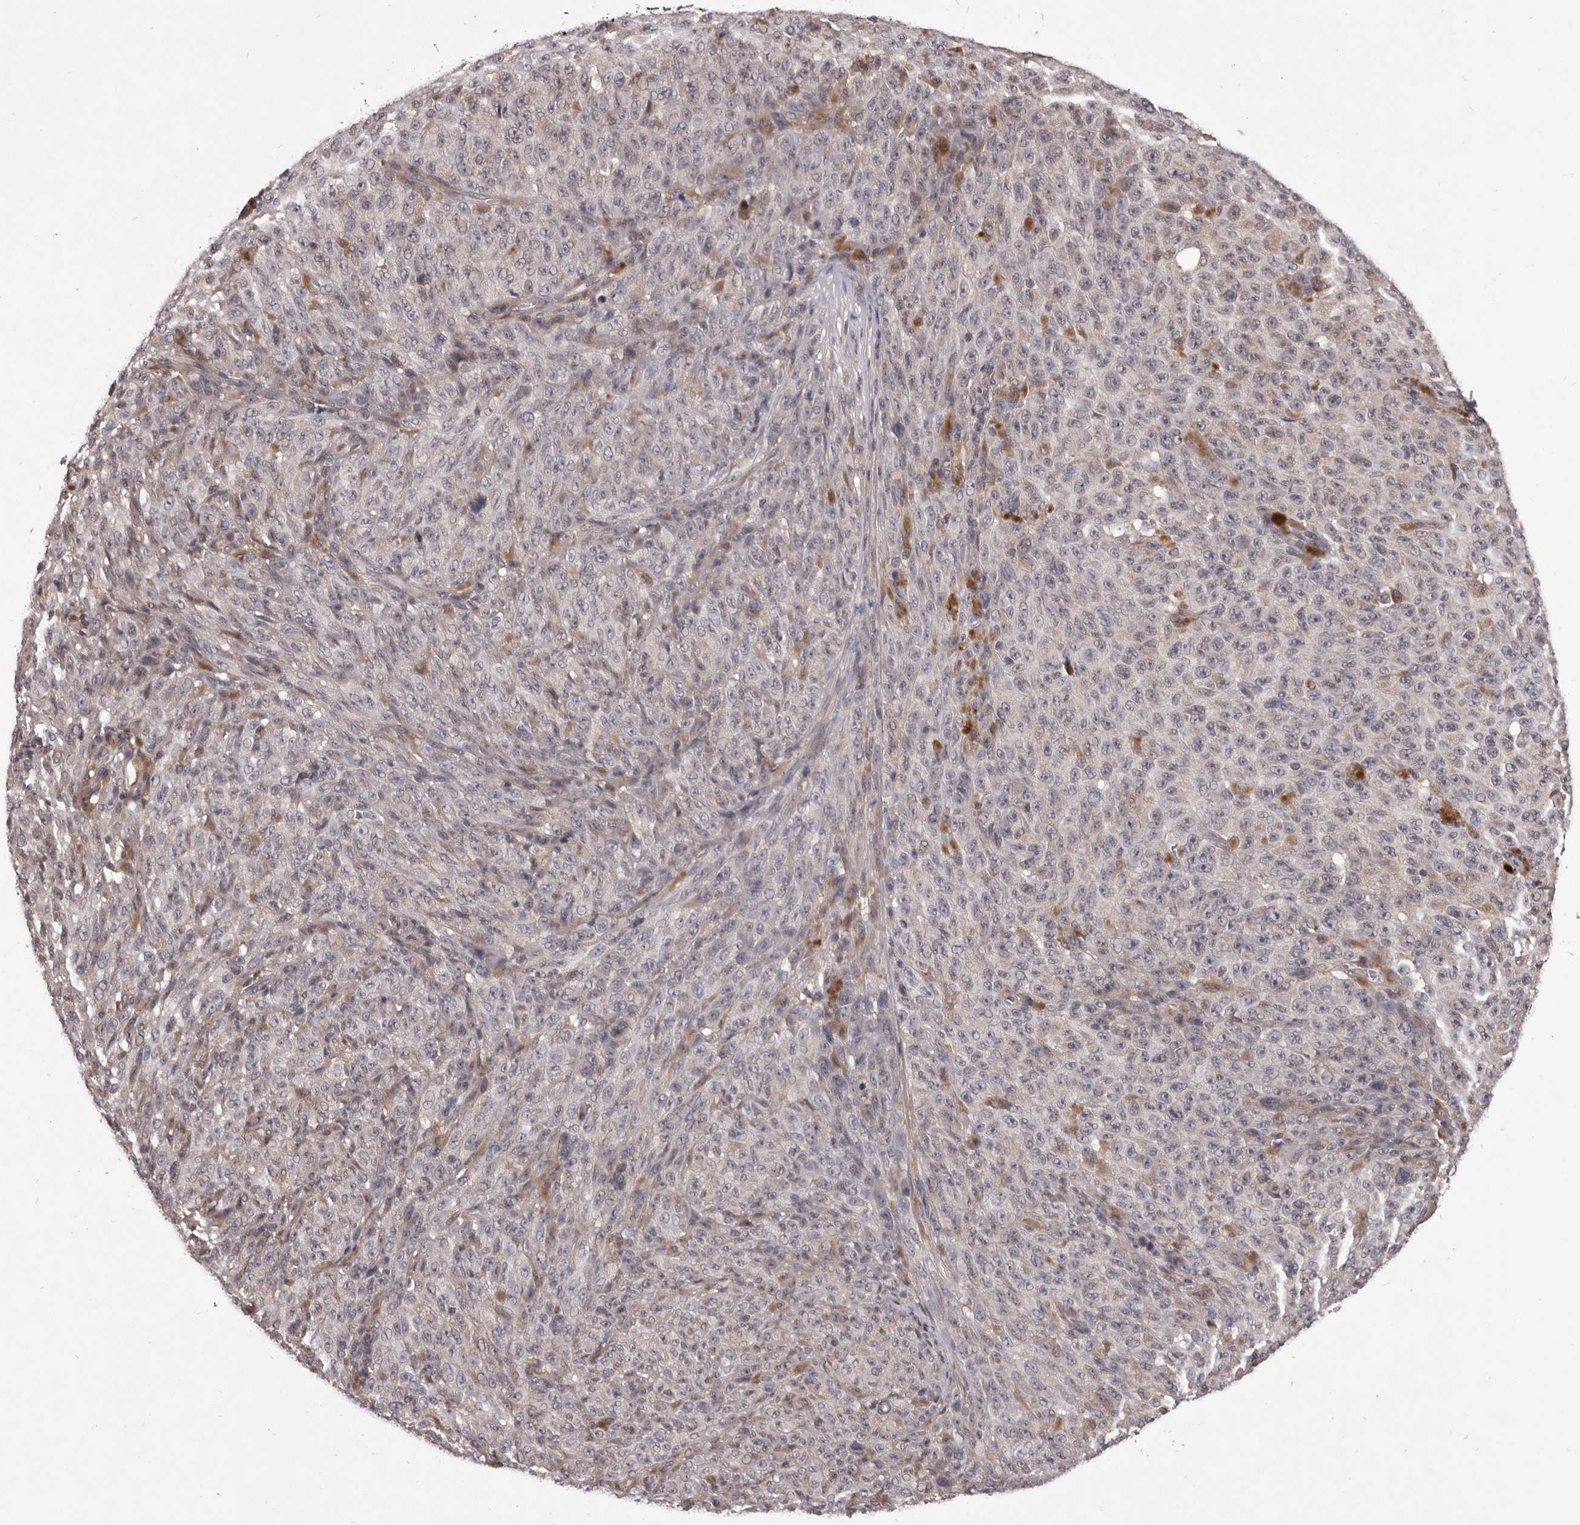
{"staining": {"intensity": "negative", "quantity": "none", "location": "none"}, "tissue": "melanoma", "cell_type": "Tumor cells", "image_type": "cancer", "snomed": [{"axis": "morphology", "description": "Malignant melanoma, NOS"}, {"axis": "topography", "description": "Skin"}], "caption": "DAB immunohistochemical staining of melanoma demonstrates no significant staining in tumor cells. (DAB IHC, high magnification).", "gene": "CELF3", "patient": {"sex": "female", "age": 82}}